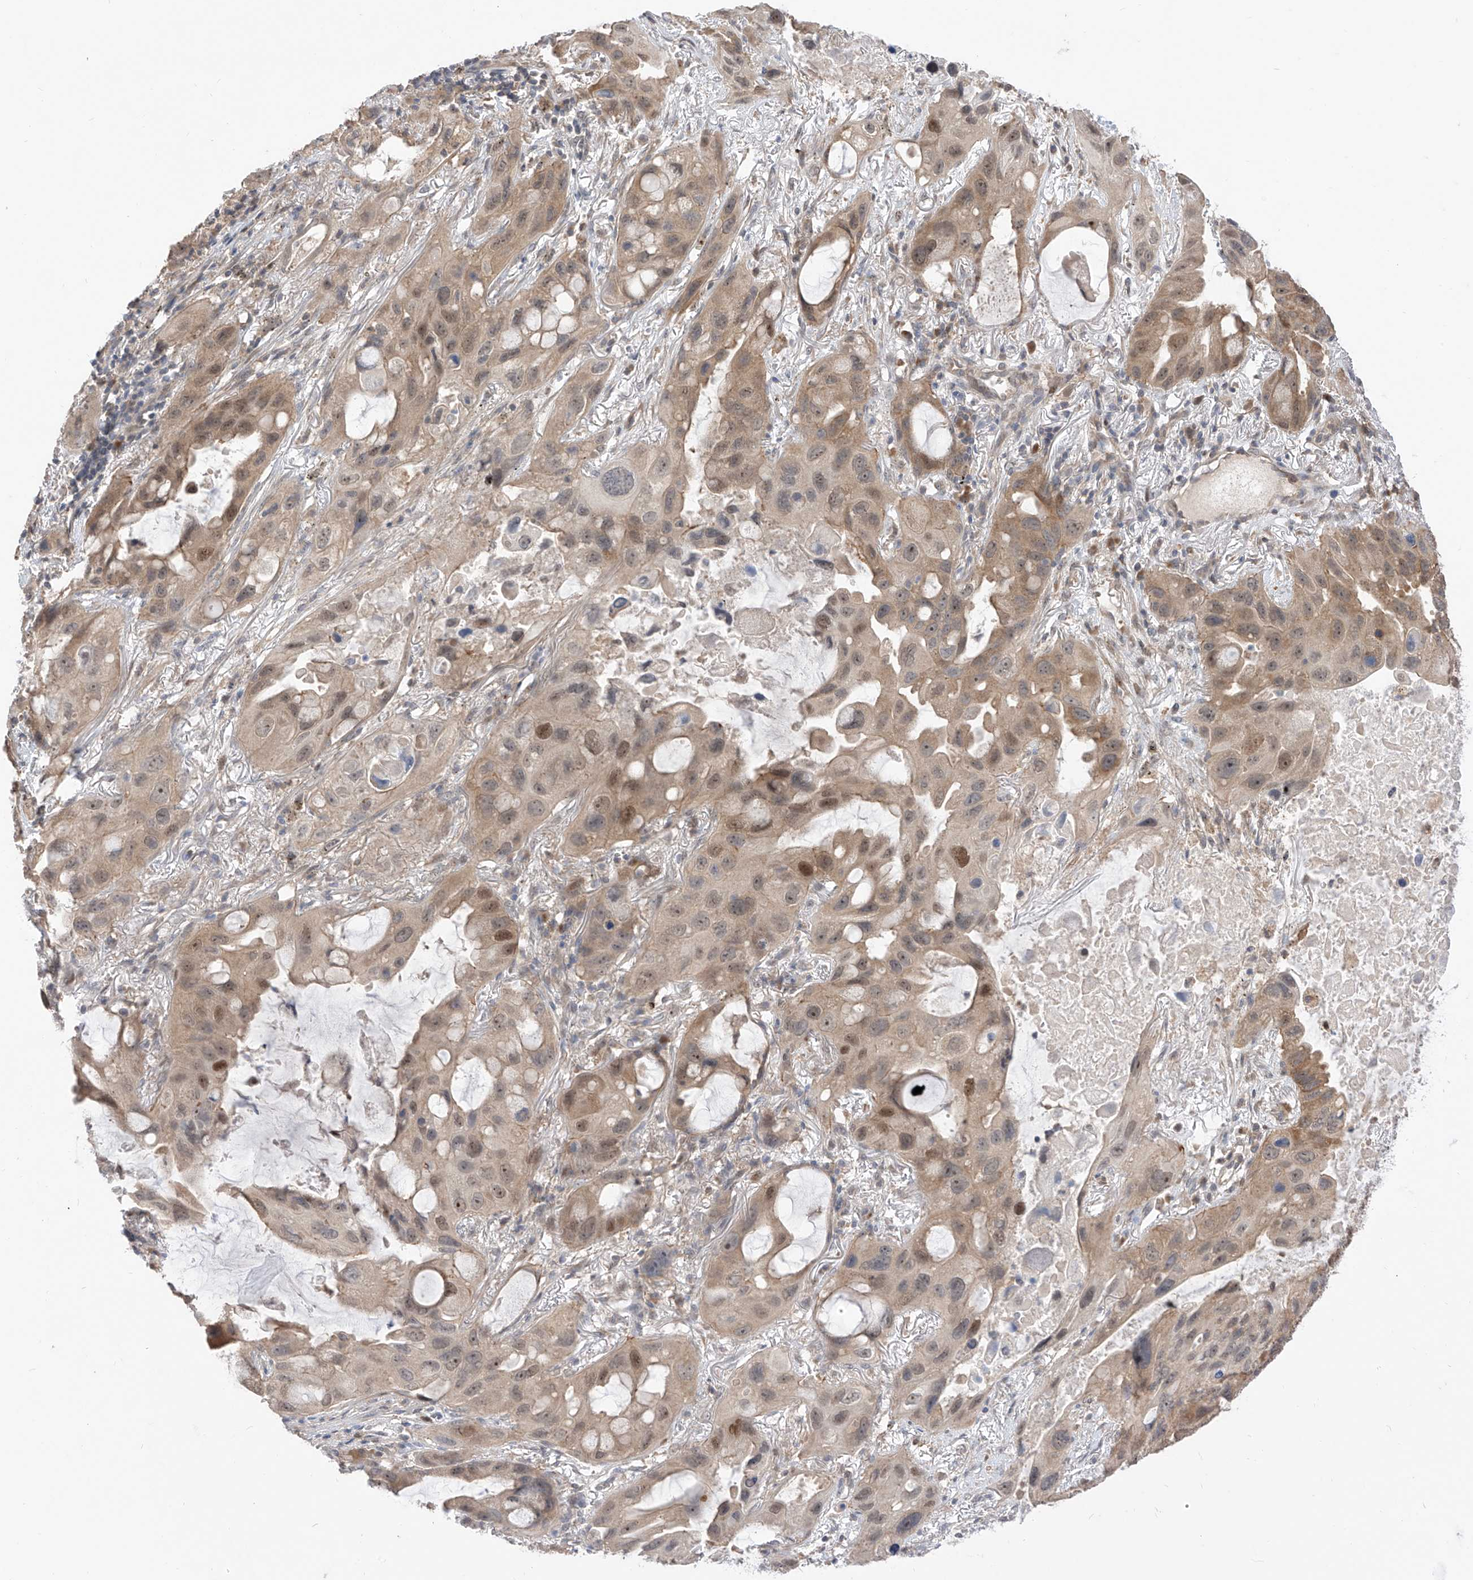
{"staining": {"intensity": "moderate", "quantity": ">75%", "location": "cytoplasmic/membranous,nuclear"}, "tissue": "lung cancer", "cell_type": "Tumor cells", "image_type": "cancer", "snomed": [{"axis": "morphology", "description": "Squamous cell carcinoma, NOS"}, {"axis": "topography", "description": "Lung"}], "caption": "Lung cancer stained with IHC reveals moderate cytoplasmic/membranous and nuclear positivity in about >75% of tumor cells. The protein is shown in brown color, while the nuclei are stained blue.", "gene": "LATS1", "patient": {"sex": "female", "age": 73}}